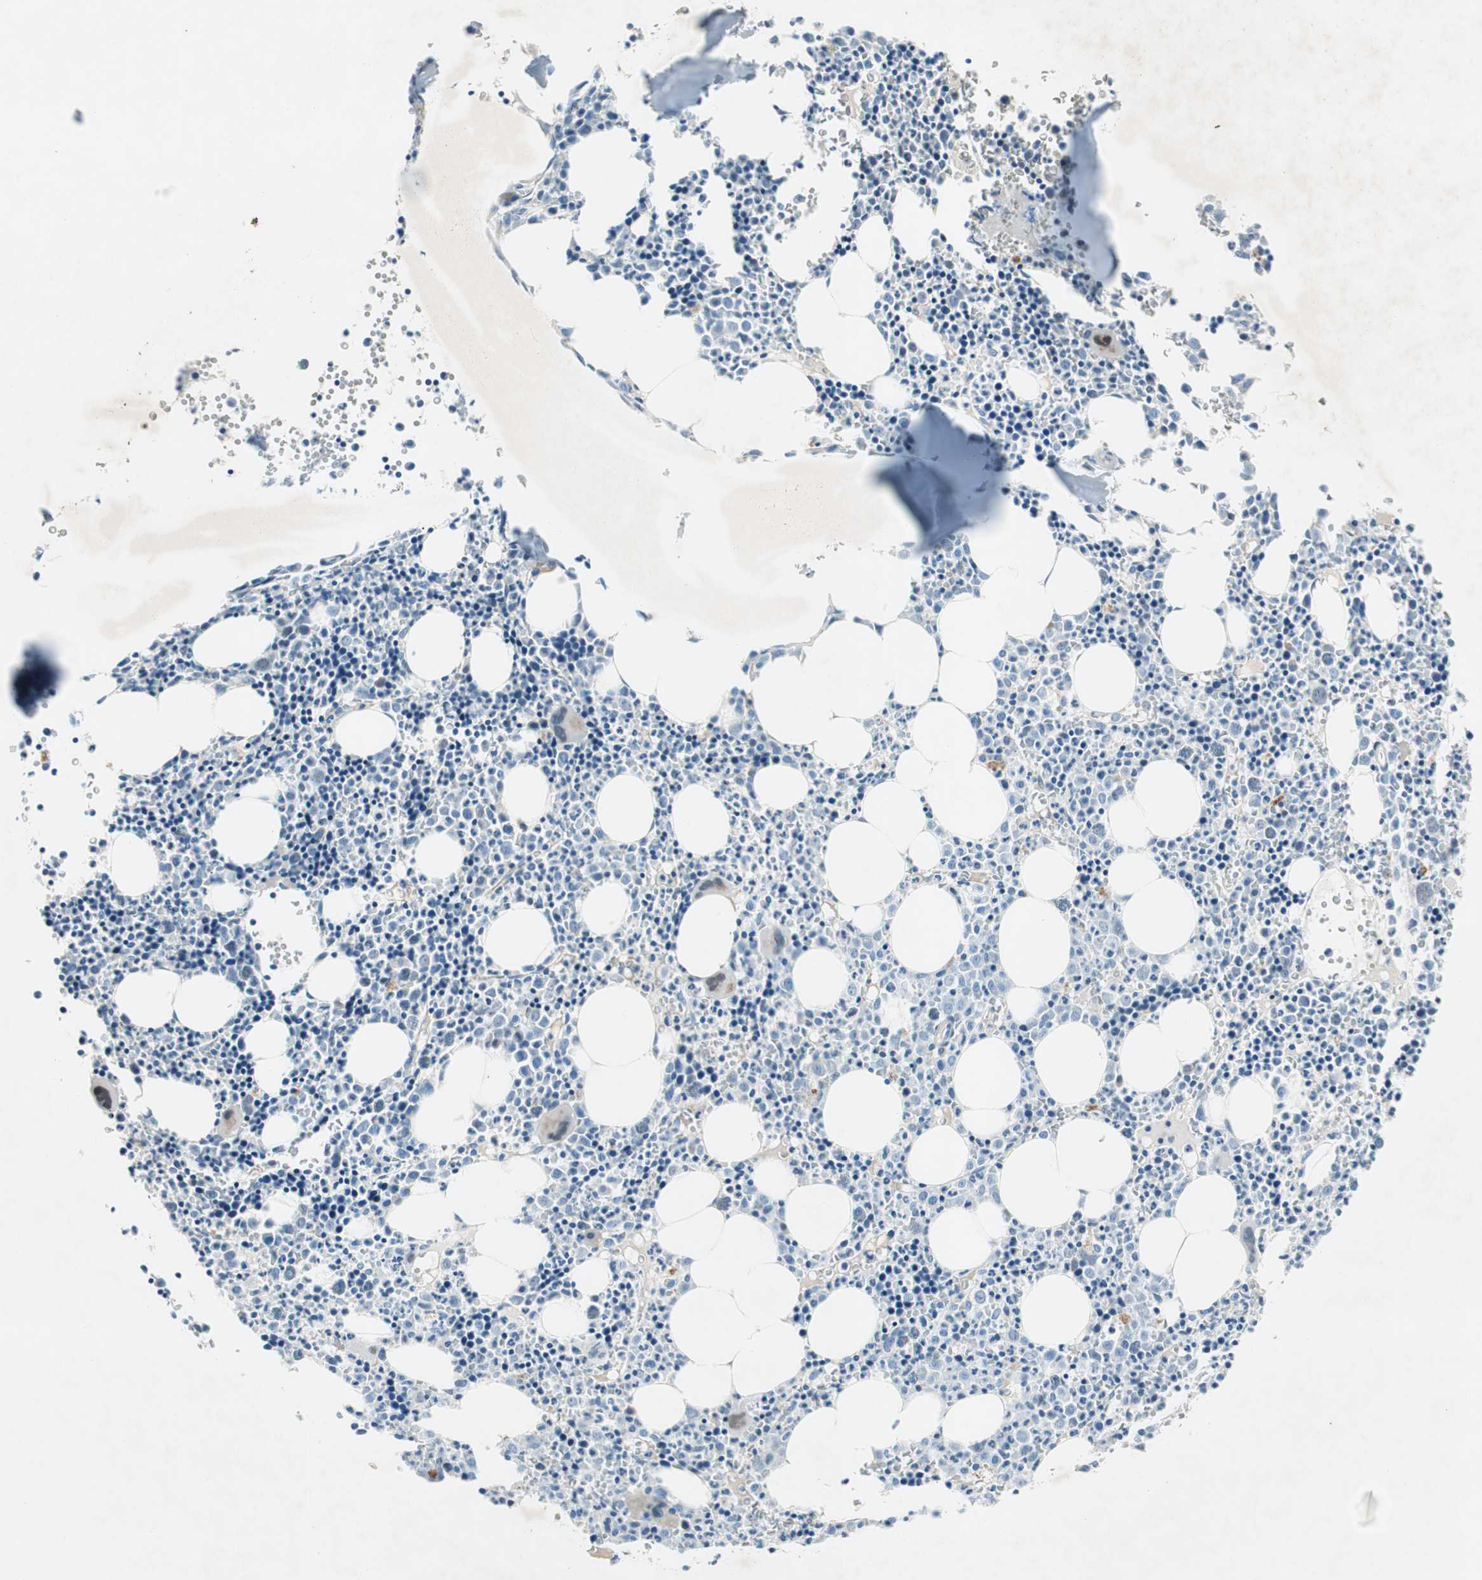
{"staining": {"intensity": "strong", "quantity": "<25%", "location": "nuclear"}, "tissue": "bone marrow", "cell_type": "Hematopoietic cells", "image_type": "normal", "snomed": [{"axis": "morphology", "description": "Normal tissue, NOS"}, {"axis": "morphology", "description": "Inflammation, NOS"}, {"axis": "topography", "description": "Bone marrow"}], "caption": "Brown immunohistochemical staining in benign bone marrow exhibits strong nuclear staining in about <25% of hematopoietic cells.", "gene": "PRRG4", "patient": {"sex": "female", "age": 17}}